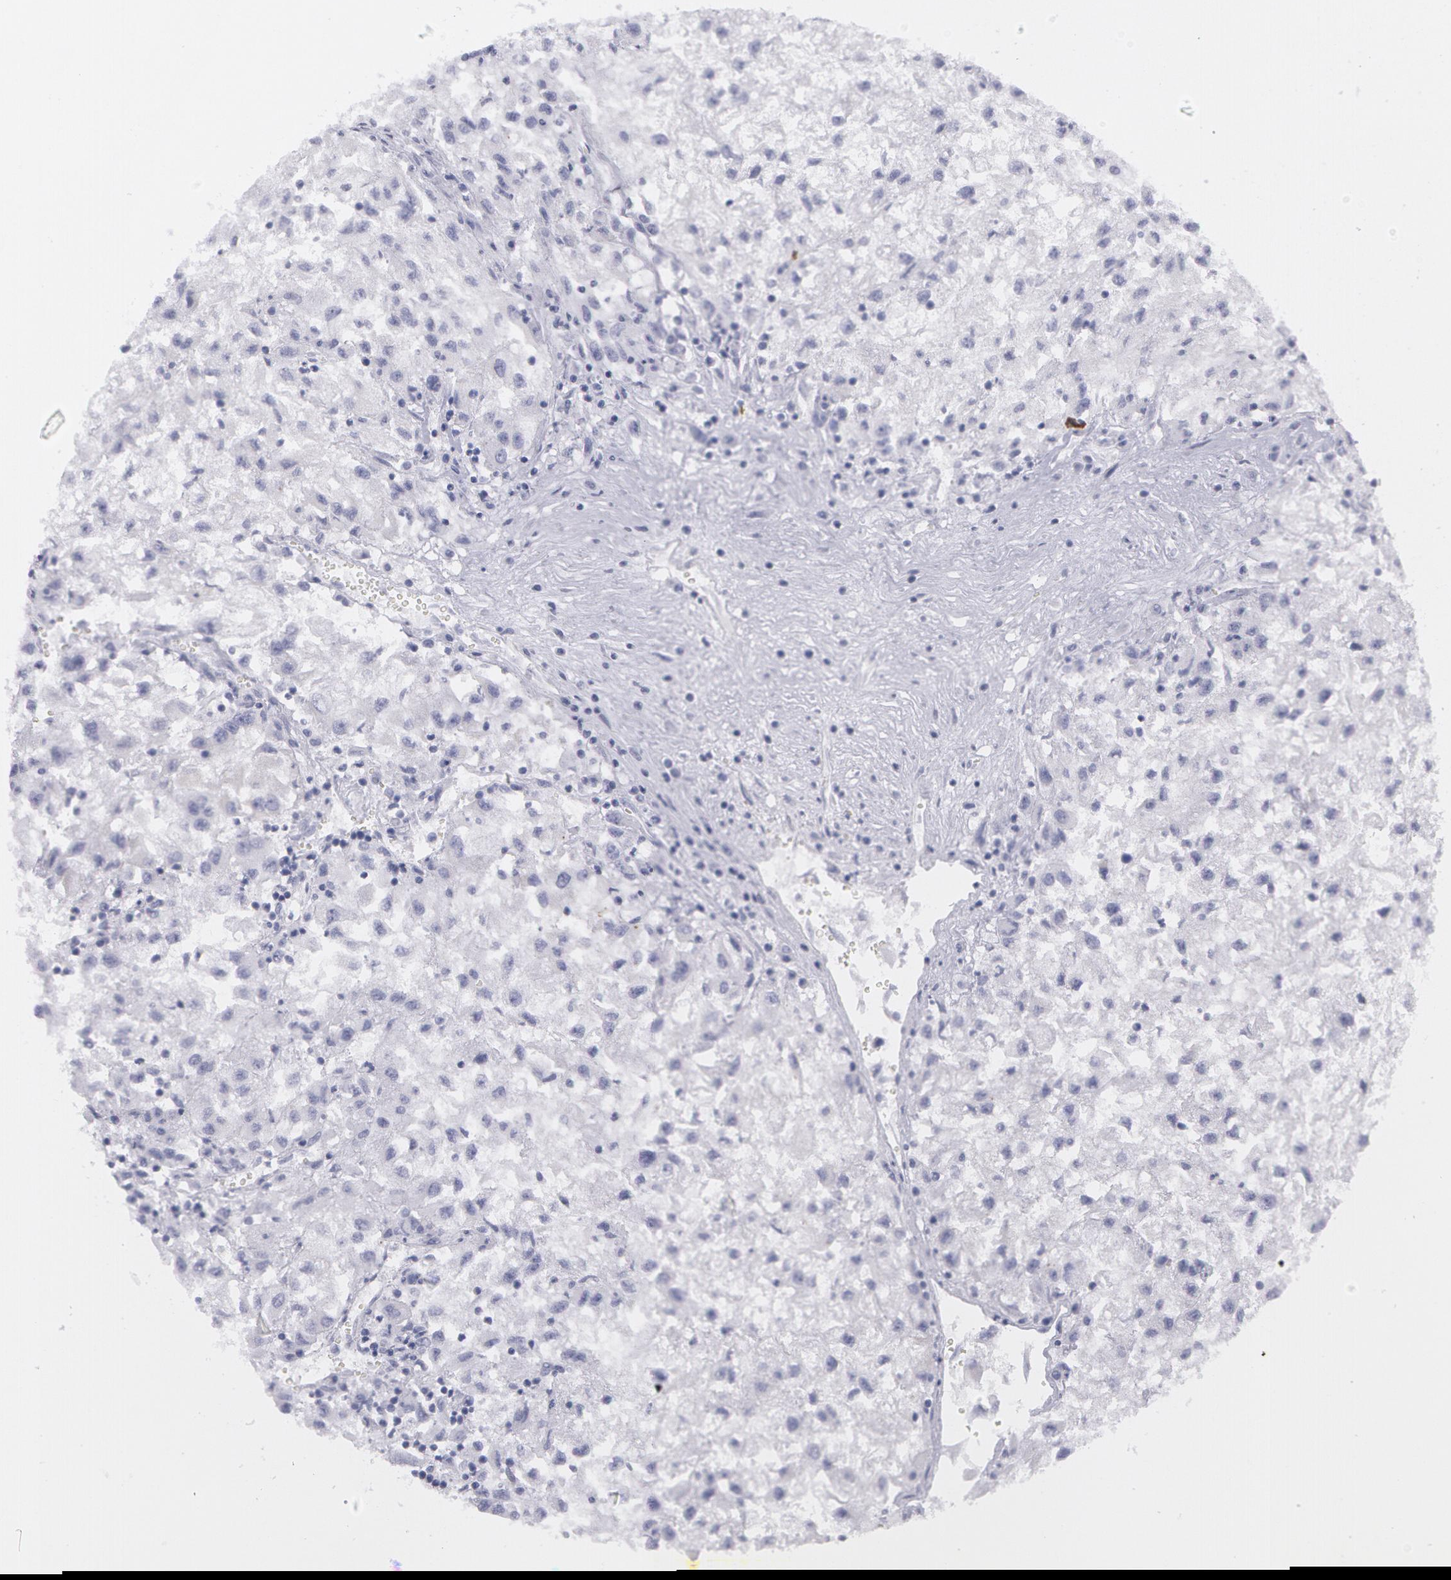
{"staining": {"intensity": "negative", "quantity": "none", "location": "none"}, "tissue": "renal cancer", "cell_type": "Tumor cells", "image_type": "cancer", "snomed": [{"axis": "morphology", "description": "Adenocarcinoma, NOS"}, {"axis": "topography", "description": "Kidney"}], "caption": "This is an immunohistochemistry photomicrograph of renal adenocarcinoma. There is no staining in tumor cells.", "gene": "AMACR", "patient": {"sex": "male", "age": 59}}